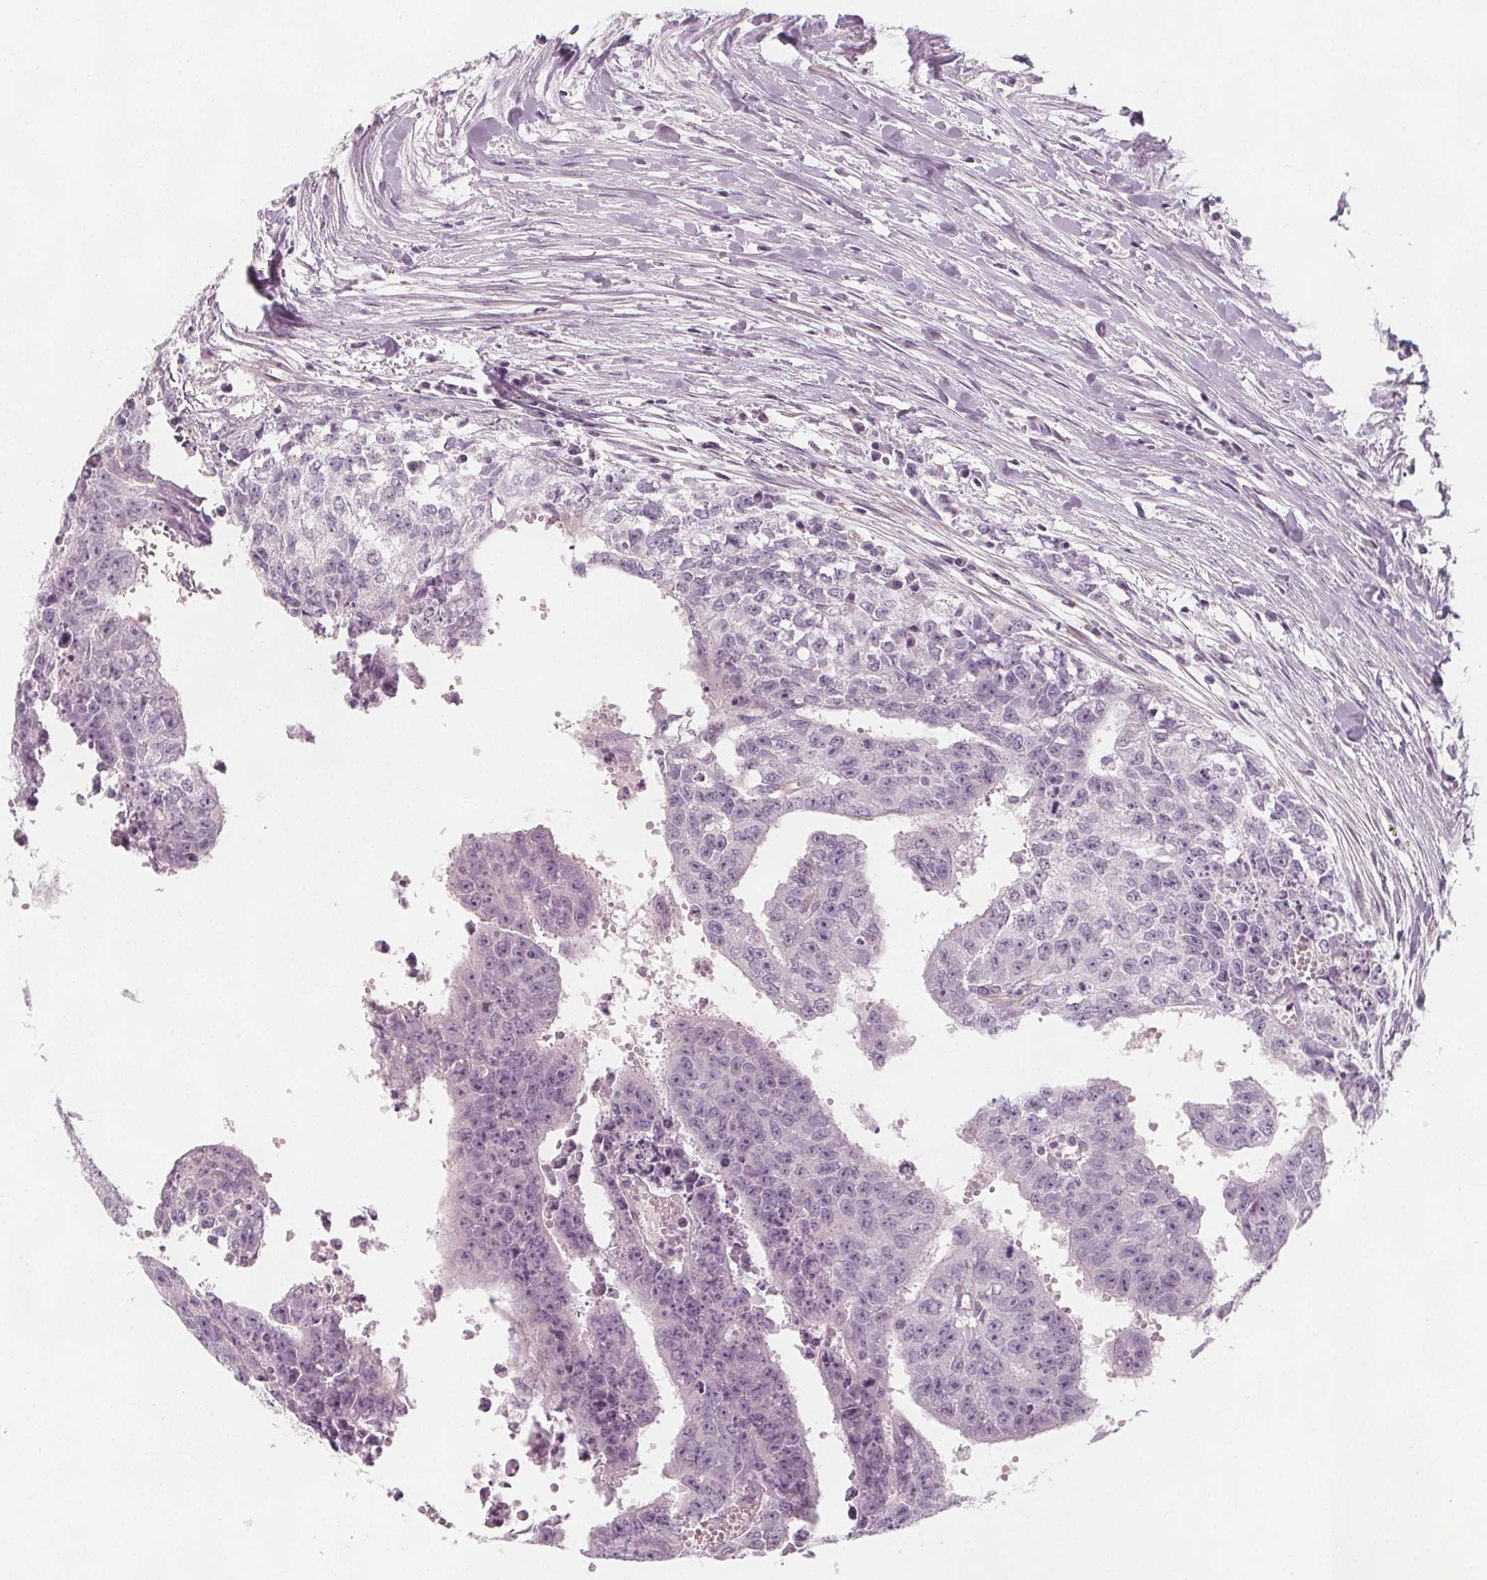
{"staining": {"intensity": "negative", "quantity": "none", "location": "none"}, "tissue": "testis cancer", "cell_type": "Tumor cells", "image_type": "cancer", "snomed": [{"axis": "morphology", "description": "Carcinoma, Embryonal, NOS"}, {"axis": "morphology", "description": "Teratoma, malignant, NOS"}, {"axis": "topography", "description": "Testis"}], "caption": "Protein analysis of testis cancer shows no significant staining in tumor cells. (Immunohistochemistry (ihc), brightfield microscopy, high magnification).", "gene": "MAP1A", "patient": {"sex": "male", "age": 24}}